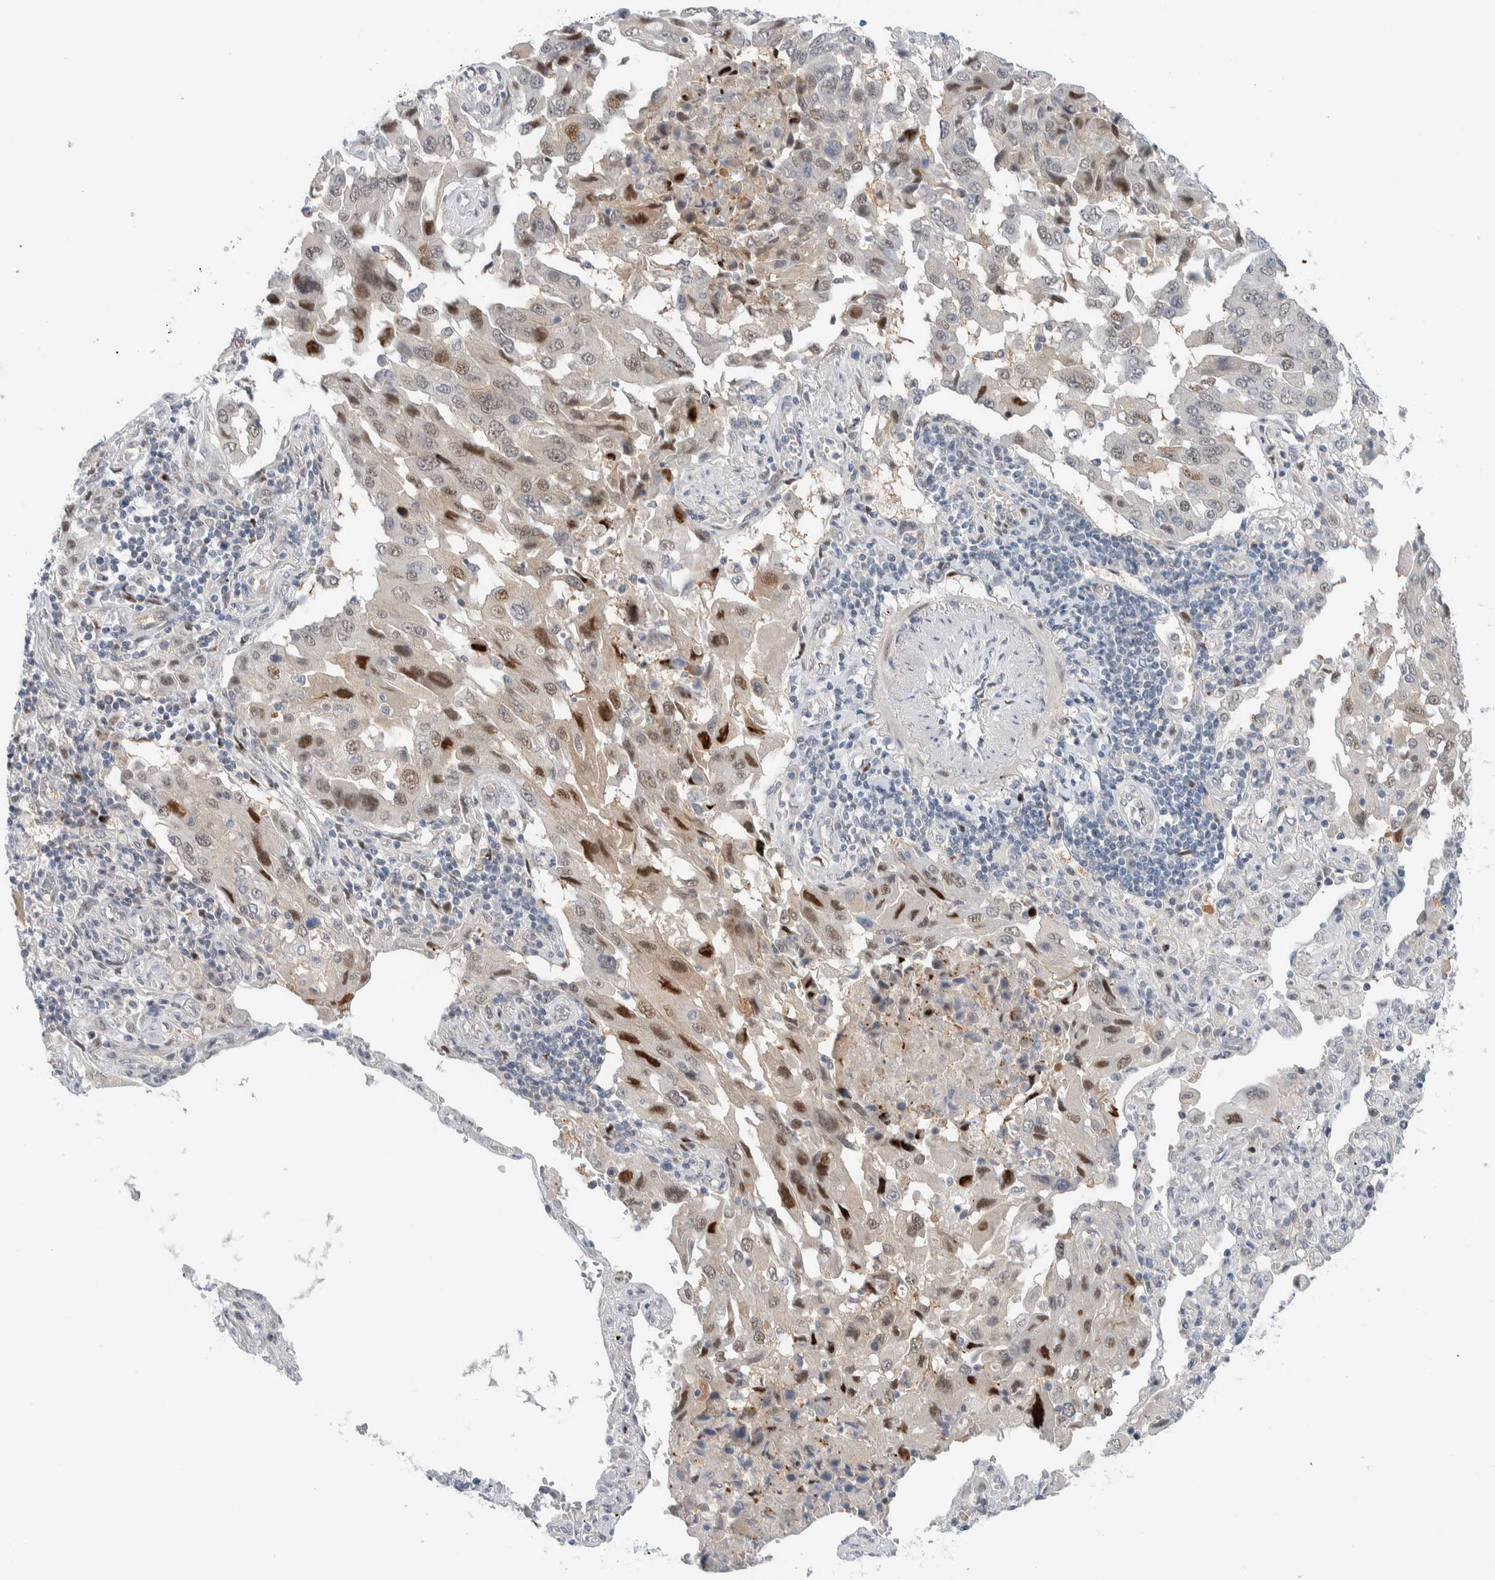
{"staining": {"intensity": "strong", "quantity": "<25%", "location": "nuclear"}, "tissue": "lung cancer", "cell_type": "Tumor cells", "image_type": "cancer", "snomed": [{"axis": "morphology", "description": "Adenocarcinoma, NOS"}, {"axis": "topography", "description": "Lung"}], "caption": "A brown stain shows strong nuclear staining of a protein in human lung cancer tumor cells.", "gene": "NCR3LG1", "patient": {"sex": "female", "age": 65}}